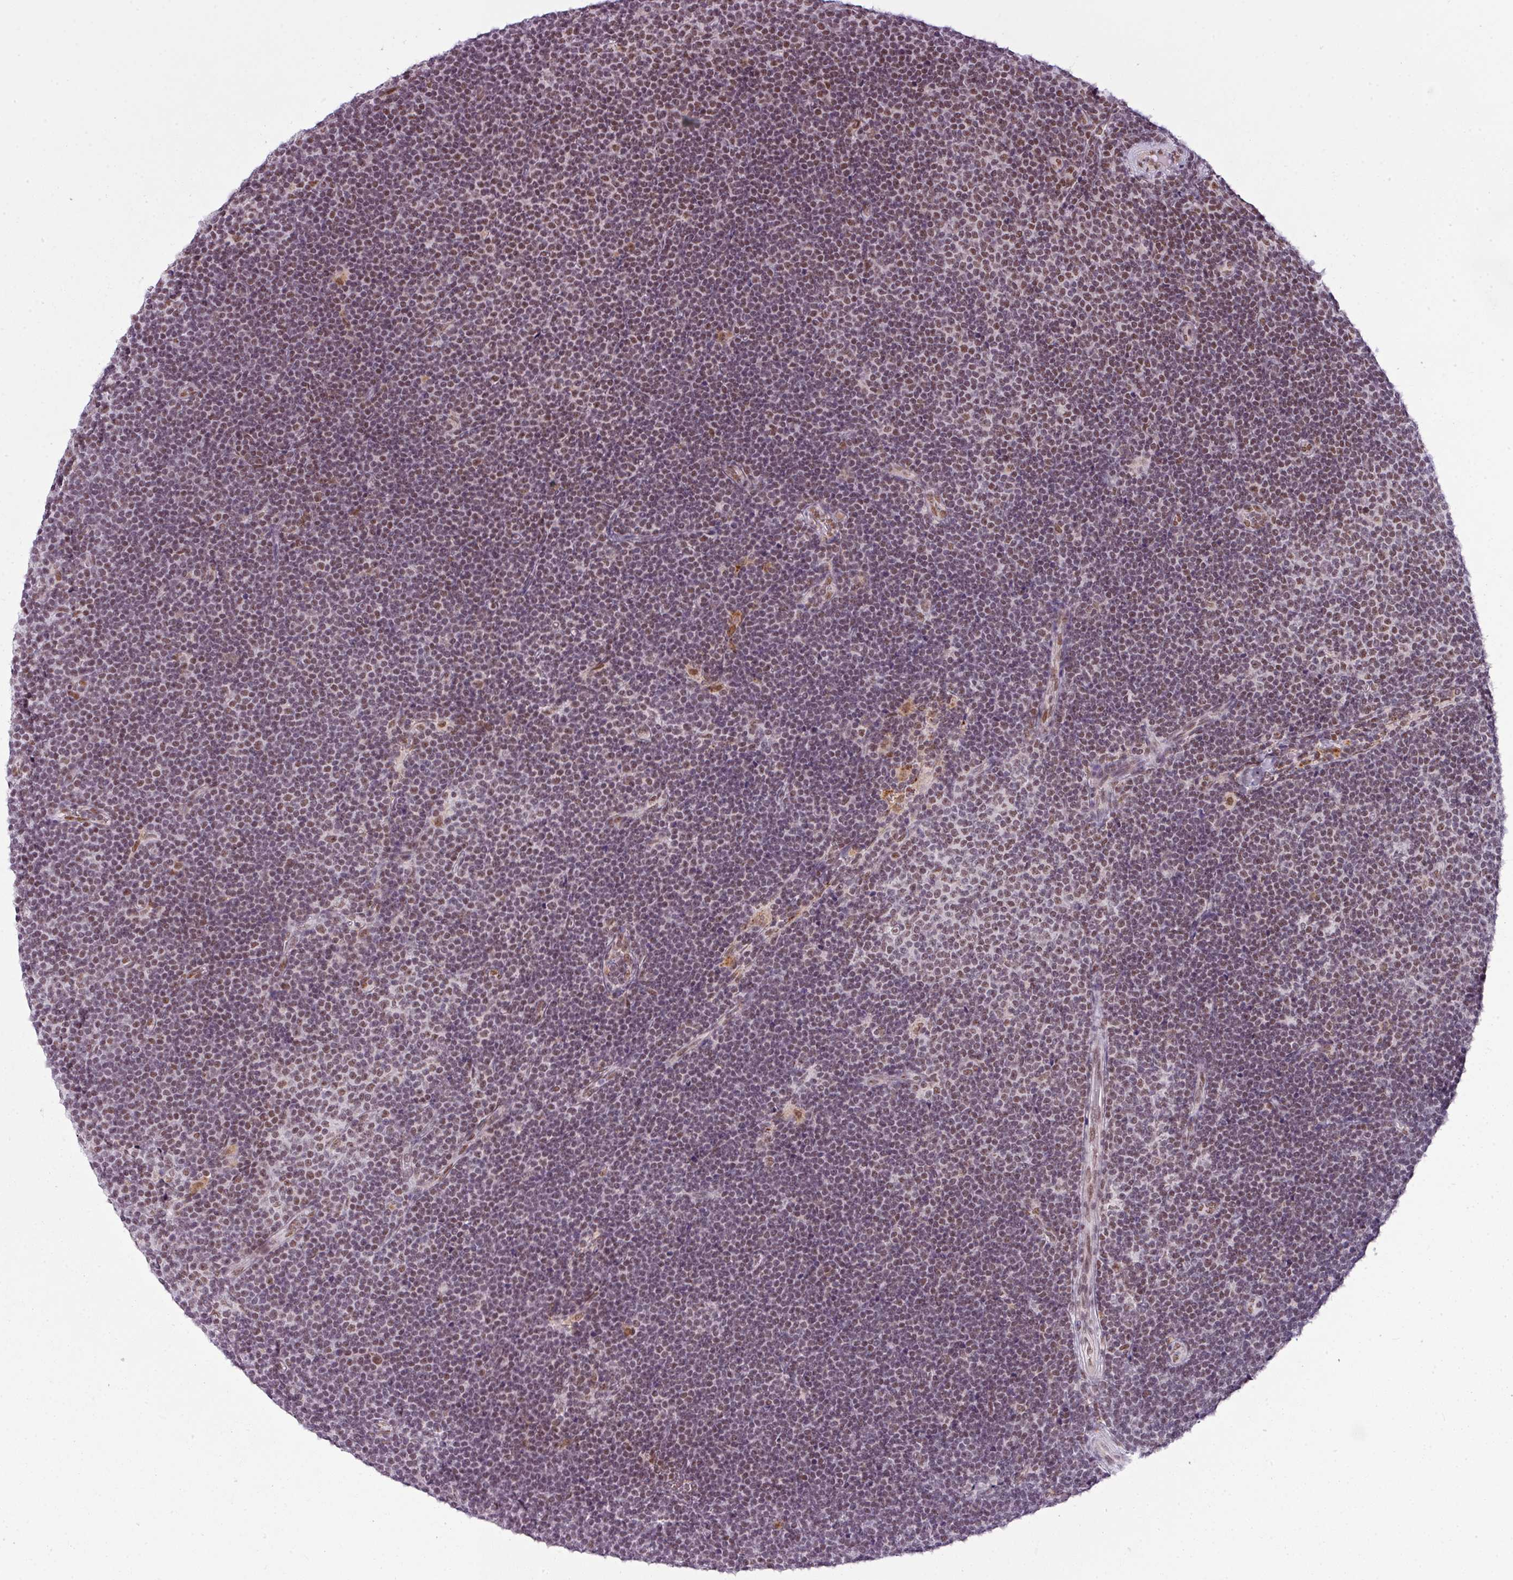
{"staining": {"intensity": "moderate", "quantity": "25%-75%", "location": "nuclear"}, "tissue": "lymphoma", "cell_type": "Tumor cells", "image_type": "cancer", "snomed": [{"axis": "morphology", "description": "Malignant lymphoma, non-Hodgkin's type, Low grade"}, {"axis": "topography", "description": "Lymph node"}], "caption": "Lymphoma stained for a protein (brown) demonstrates moderate nuclear positive expression in about 25%-75% of tumor cells.", "gene": "ARL6IP4", "patient": {"sex": "male", "age": 48}}